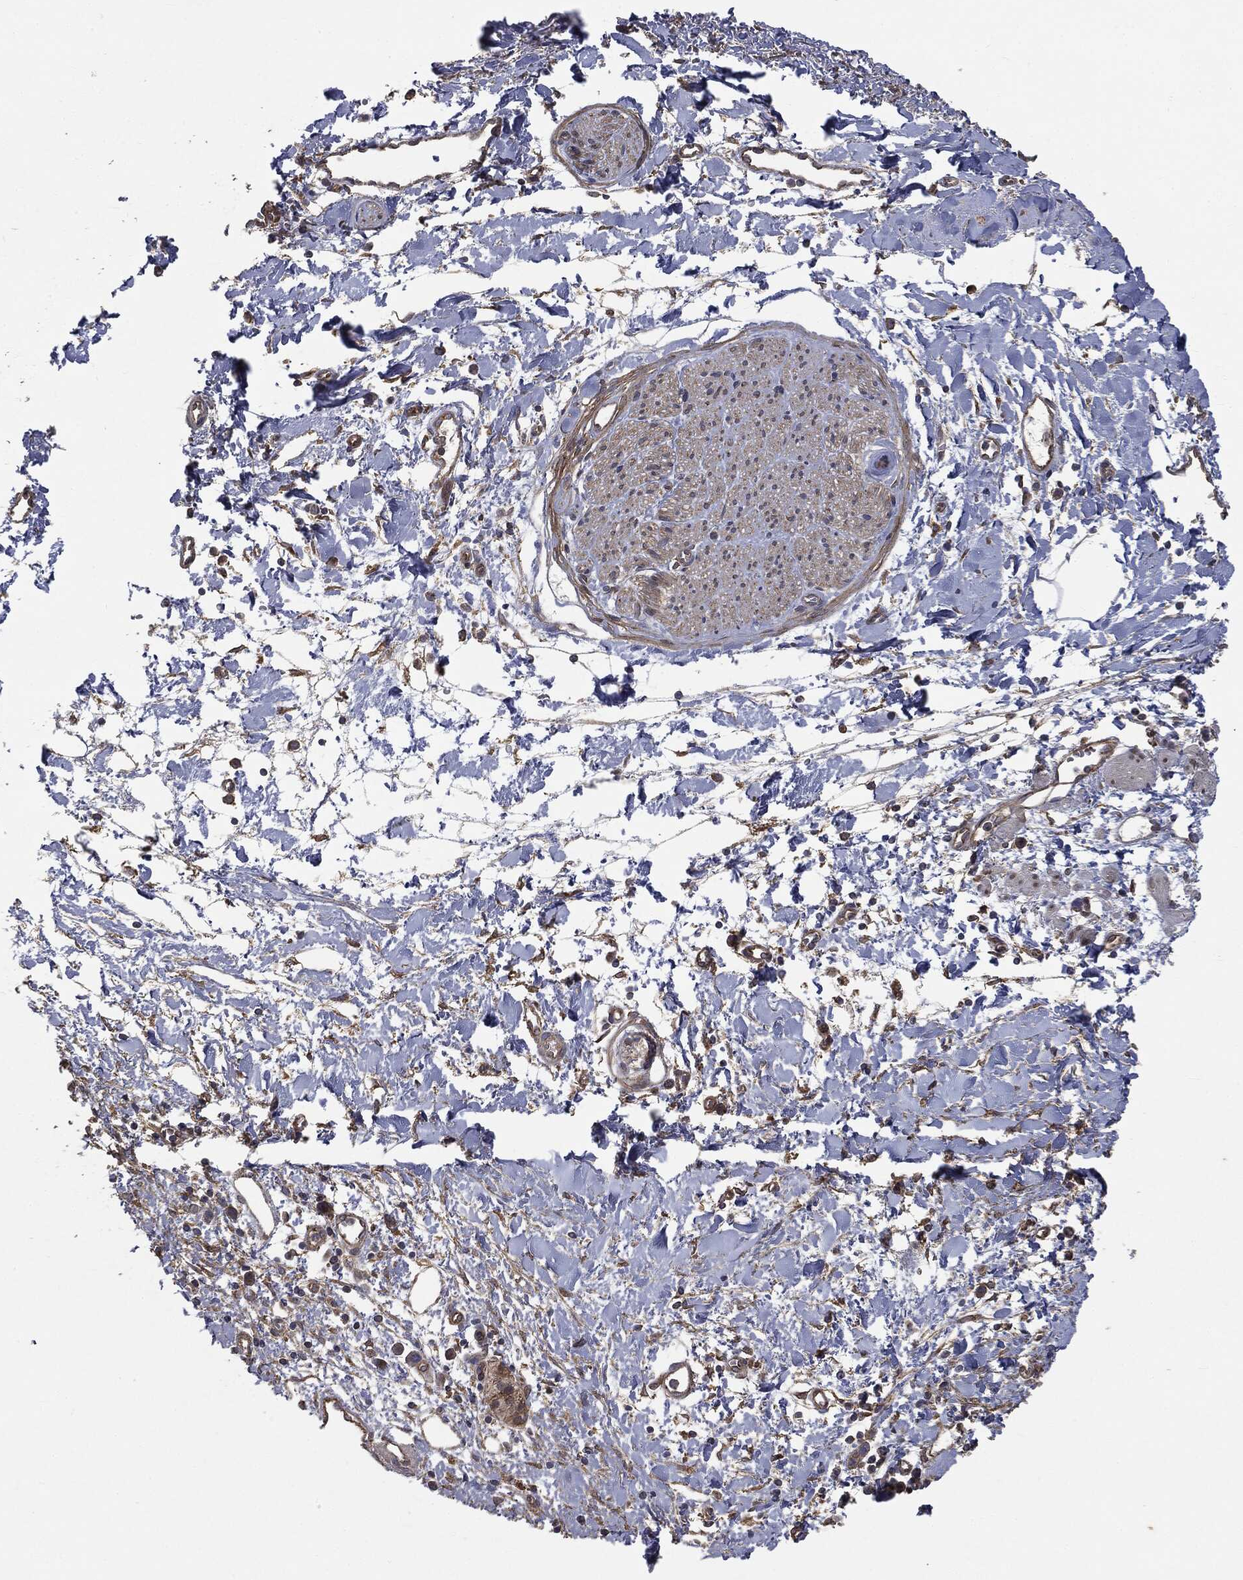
{"staining": {"intensity": "negative", "quantity": "none", "location": "none"}, "tissue": "adipose tissue", "cell_type": "Adipocytes", "image_type": "normal", "snomed": [{"axis": "morphology", "description": "Normal tissue, NOS"}, {"axis": "morphology", "description": "Adenocarcinoma, NOS"}, {"axis": "topography", "description": "Pancreas"}, {"axis": "topography", "description": "Peripheral nerve tissue"}], "caption": "A micrograph of adipose tissue stained for a protein reveals no brown staining in adipocytes. (DAB (3,3'-diaminobenzidine) immunohistochemistry (IHC), high magnification).", "gene": "EPS15L1", "patient": {"sex": "male", "age": 61}}